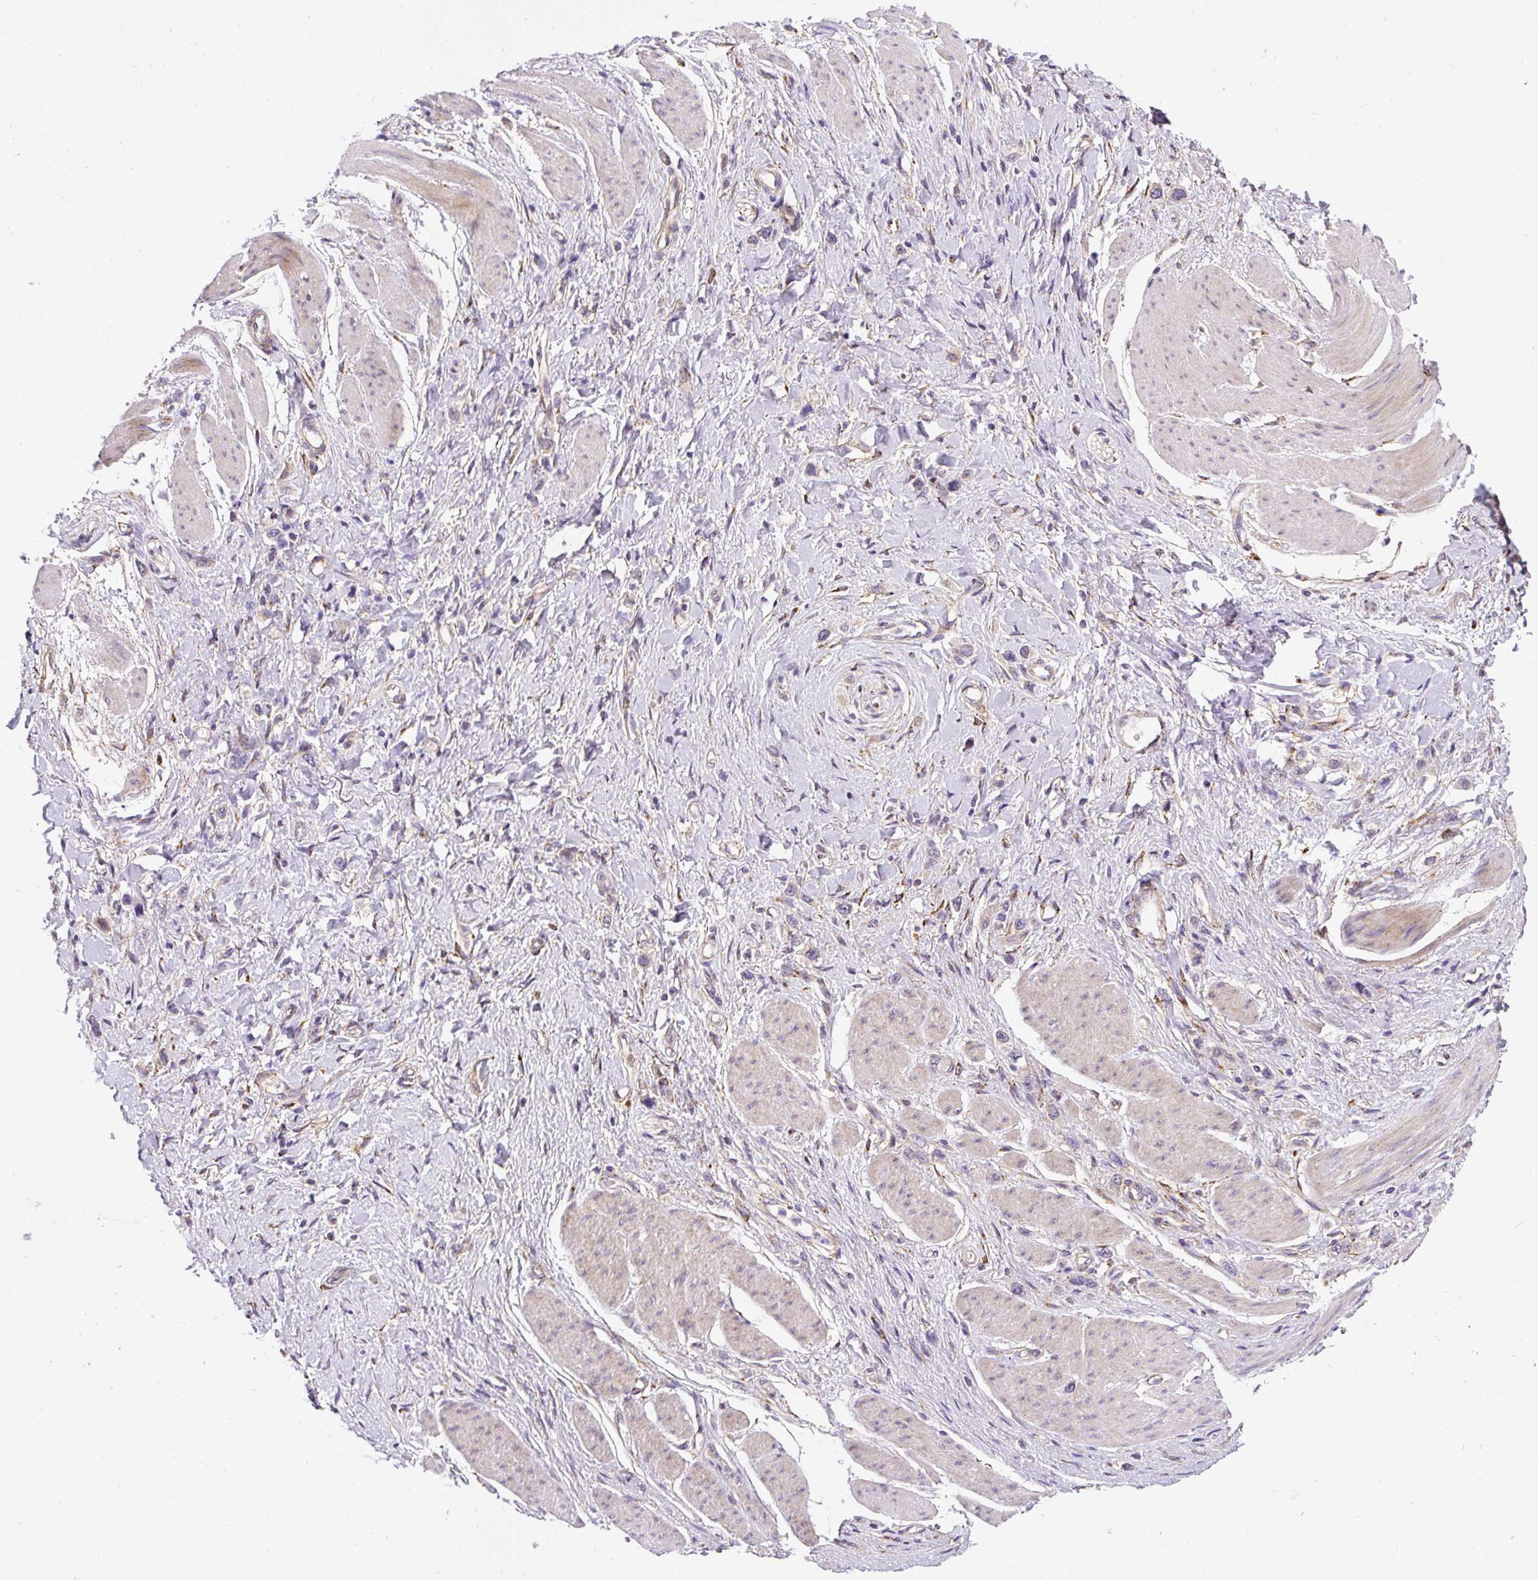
{"staining": {"intensity": "negative", "quantity": "none", "location": "none"}, "tissue": "stomach cancer", "cell_type": "Tumor cells", "image_type": "cancer", "snomed": [{"axis": "morphology", "description": "Adenocarcinoma, NOS"}, {"axis": "topography", "description": "Stomach"}], "caption": "Immunohistochemical staining of adenocarcinoma (stomach) shows no significant staining in tumor cells. (DAB immunohistochemistry (IHC) visualized using brightfield microscopy, high magnification).", "gene": "RNF170", "patient": {"sex": "female", "age": 65}}